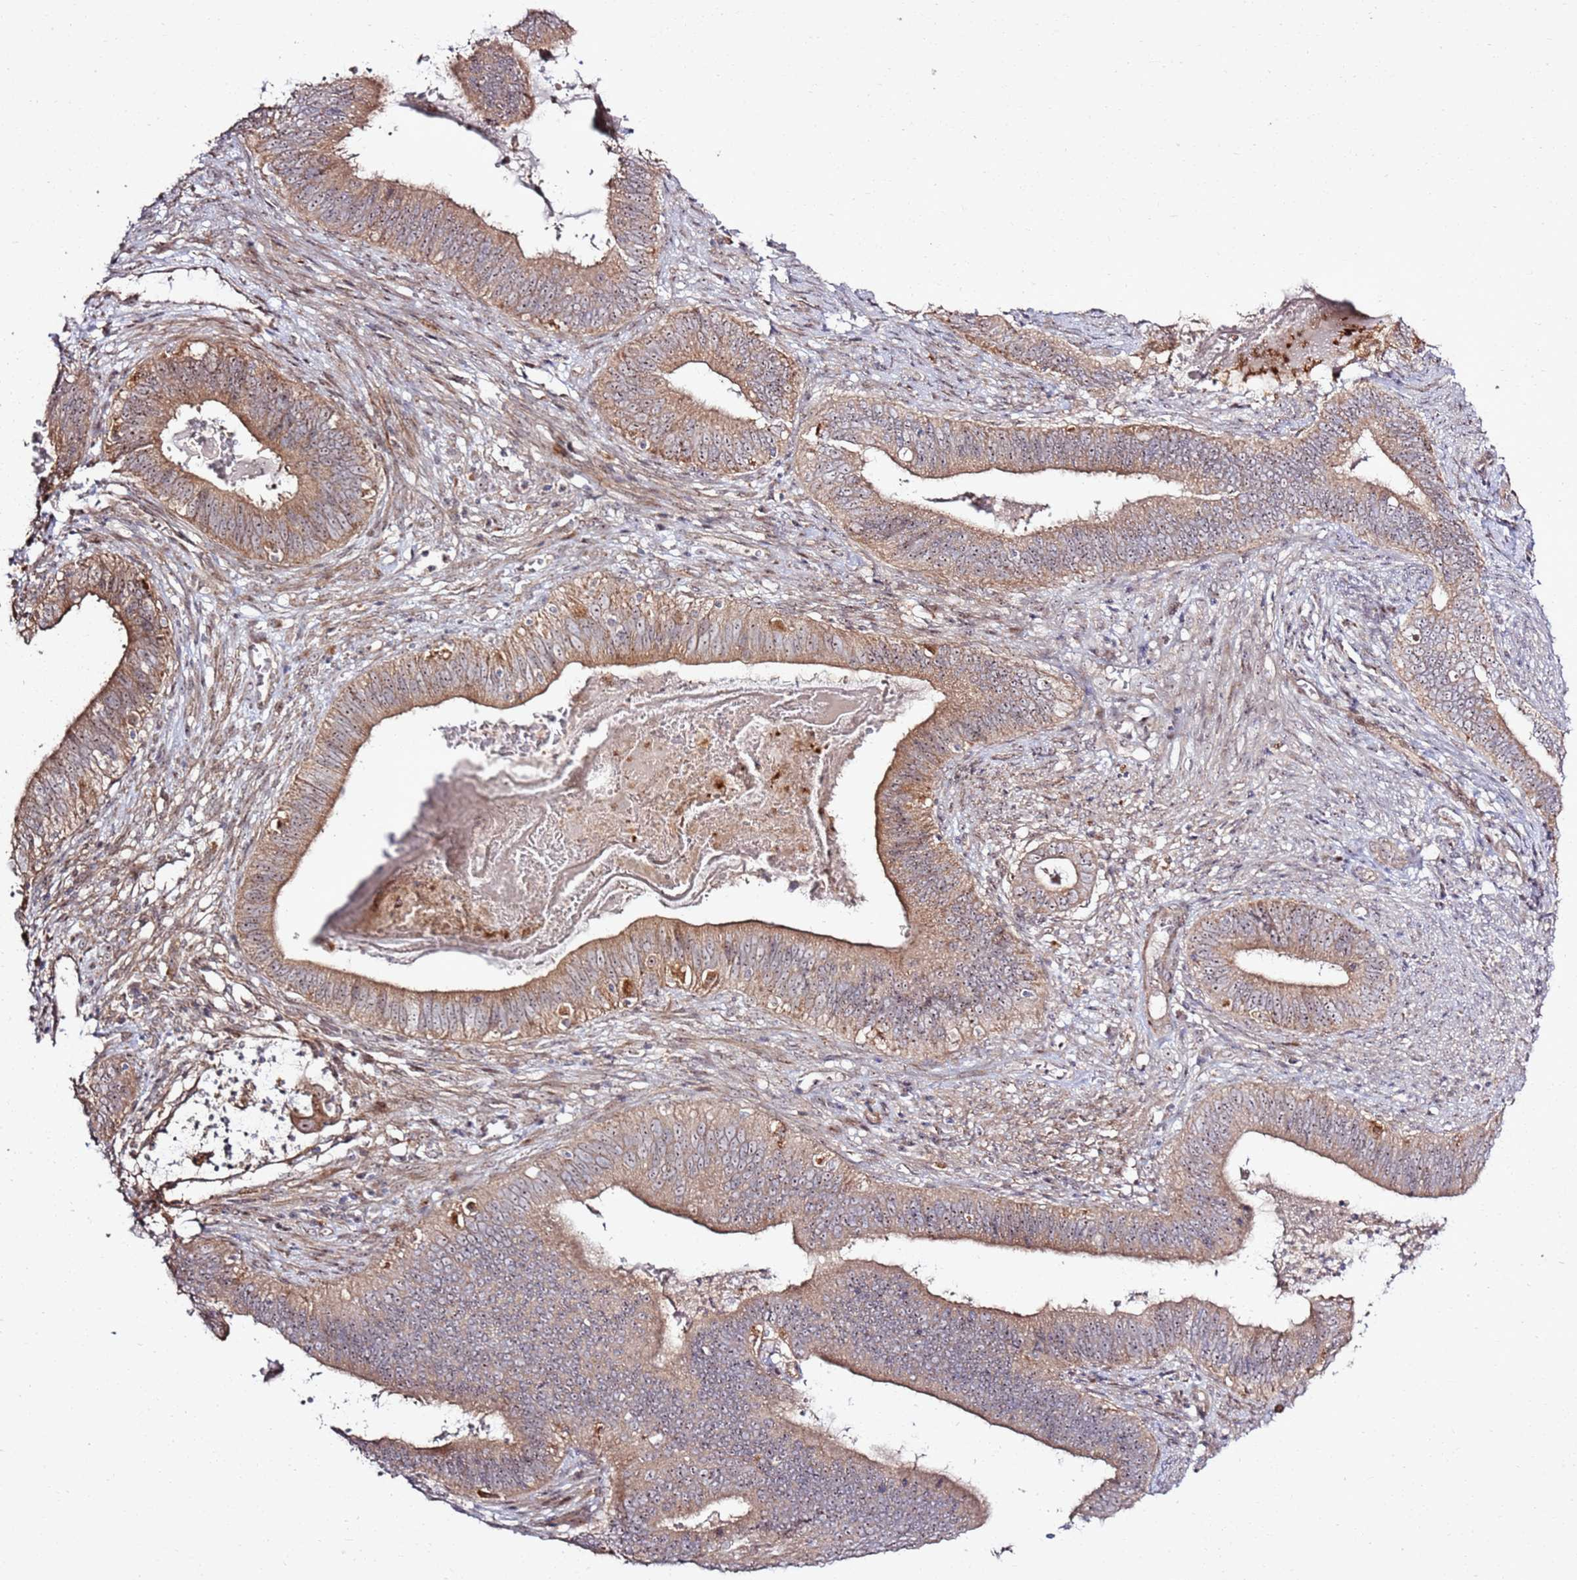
{"staining": {"intensity": "moderate", "quantity": ">75%", "location": "cytoplasmic/membranous,nuclear"}, "tissue": "cervical cancer", "cell_type": "Tumor cells", "image_type": "cancer", "snomed": [{"axis": "morphology", "description": "Adenocarcinoma, NOS"}, {"axis": "topography", "description": "Cervix"}], "caption": "Human cervical cancer stained for a protein (brown) reveals moderate cytoplasmic/membranous and nuclear positive expression in about >75% of tumor cells.", "gene": "CNPY1", "patient": {"sex": "female", "age": 42}}